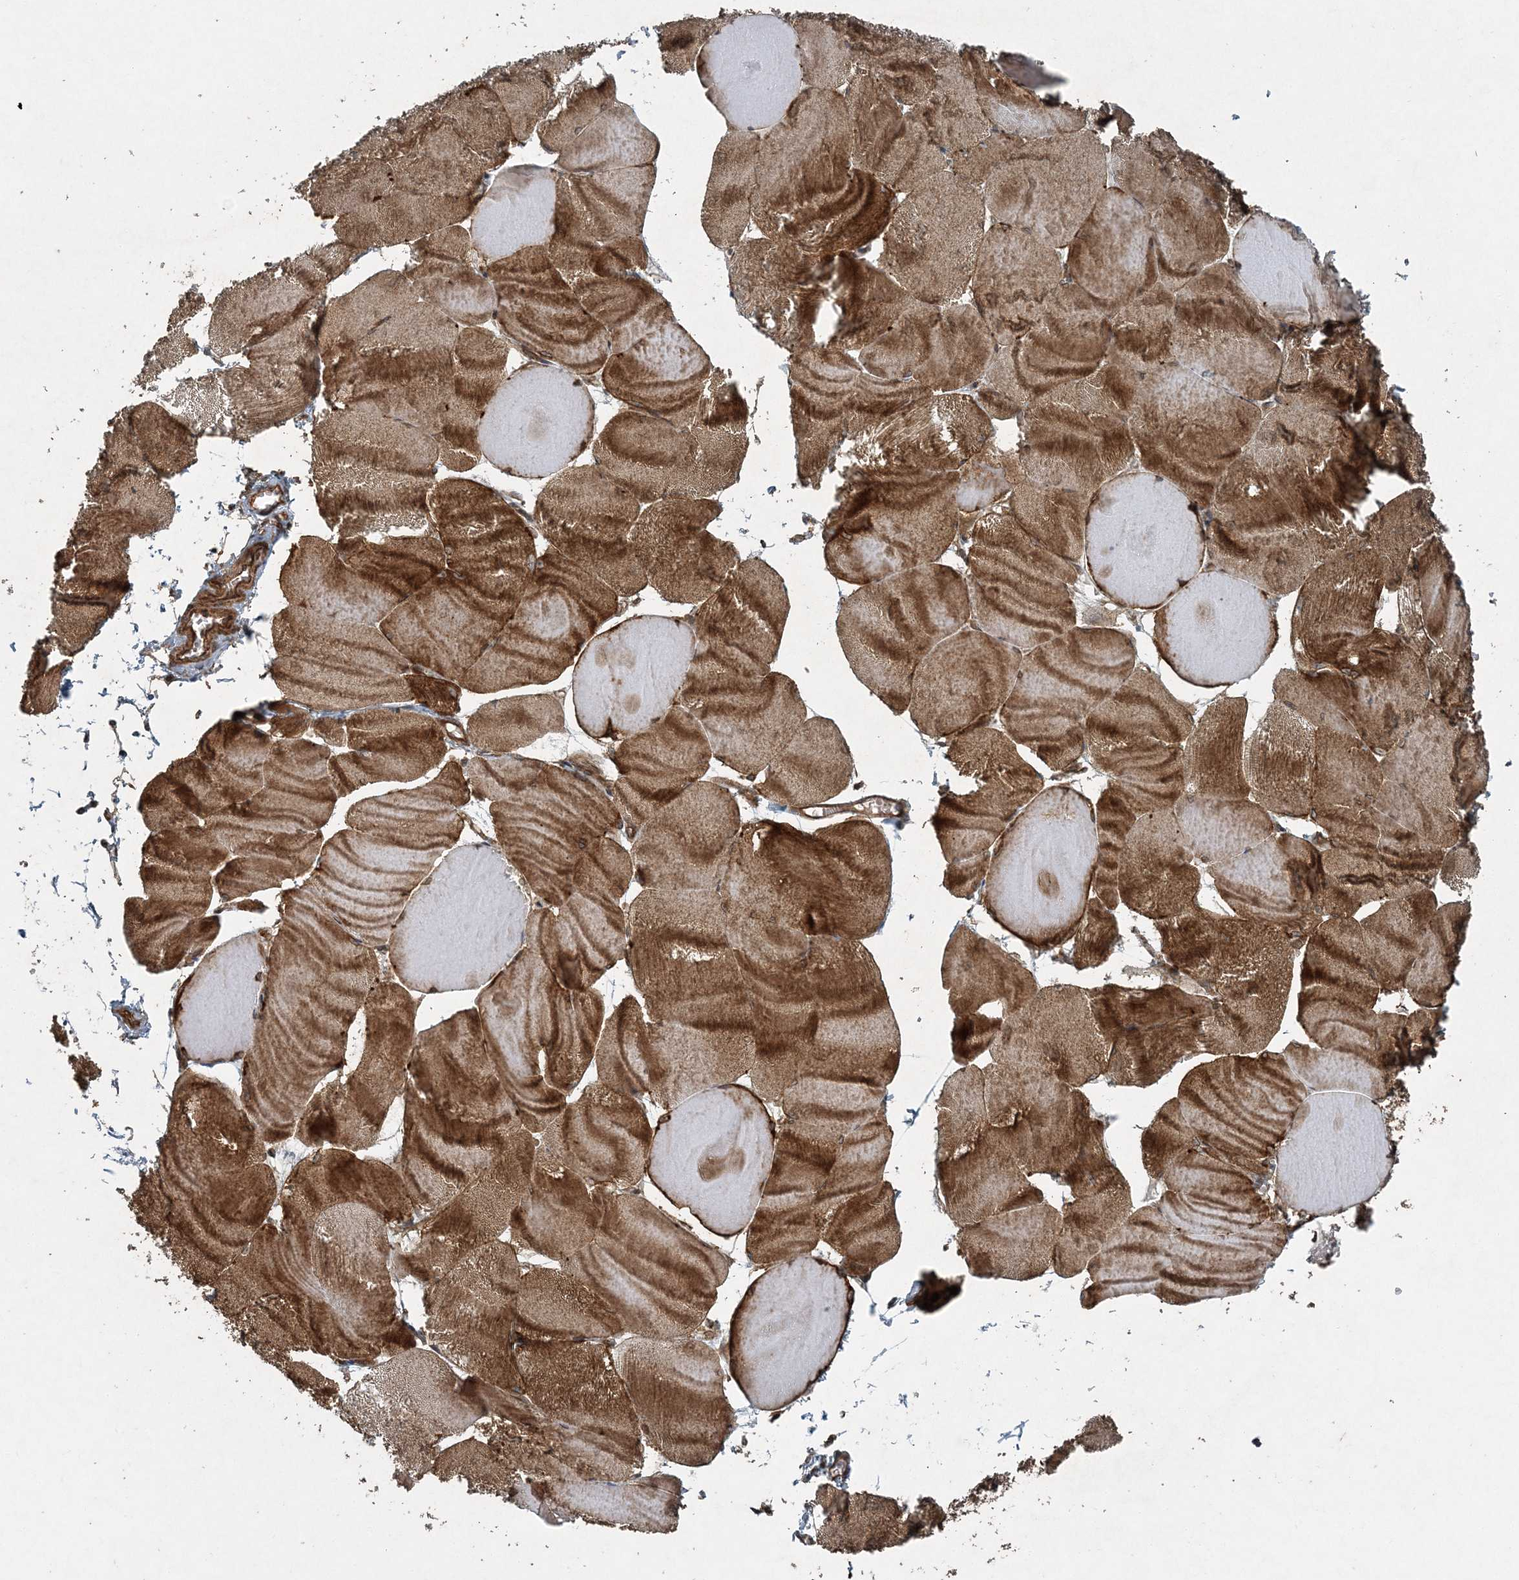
{"staining": {"intensity": "strong", "quantity": ">75%", "location": "cytoplasmic/membranous"}, "tissue": "skeletal muscle", "cell_type": "Myocytes", "image_type": "normal", "snomed": [{"axis": "morphology", "description": "Normal tissue, NOS"}, {"axis": "morphology", "description": "Basal cell carcinoma"}, {"axis": "topography", "description": "Skeletal muscle"}], "caption": "Normal skeletal muscle demonstrates strong cytoplasmic/membranous positivity in approximately >75% of myocytes The protein of interest is stained brown, and the nuclei are stained in blue (DAB IHC with brightfield microscopy, high magnification)..", "gene": "COPS7B", "patient": {"sex": "female", "age": 64}}